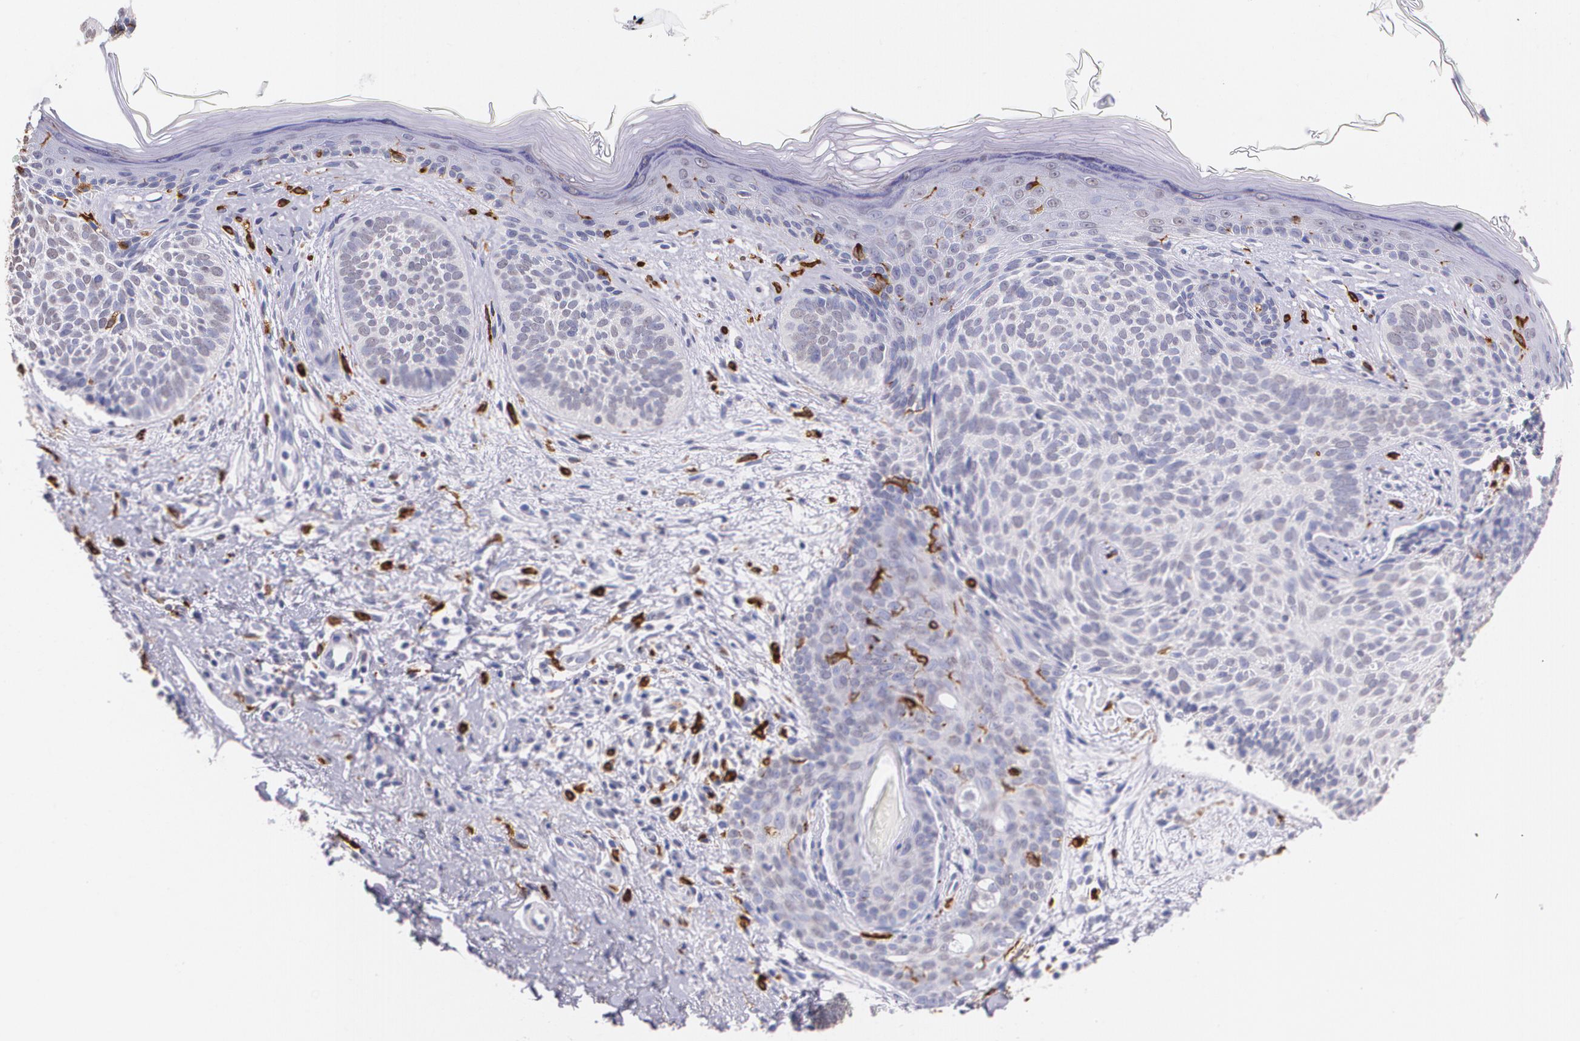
{"staining": {"intensity": "negative", "quantity": "none", "location": "none"}, "tissue": "skin cancer", "cell_type": "Tumor cells", "image_type": "cancer", "snomed": [{"axis": "morphology", "description": "Basal cell carcinoma"}, {"axis": "topography", "description": "Skin"}], "caption": "High power microscopy photomicrograph of an immunohistochemistry image of skin cancer (basal cell carcinoma), revealing no significant staining in tumor cells.", "gene": "RTN1", "patient": {"sex": "female", "age": 78}}